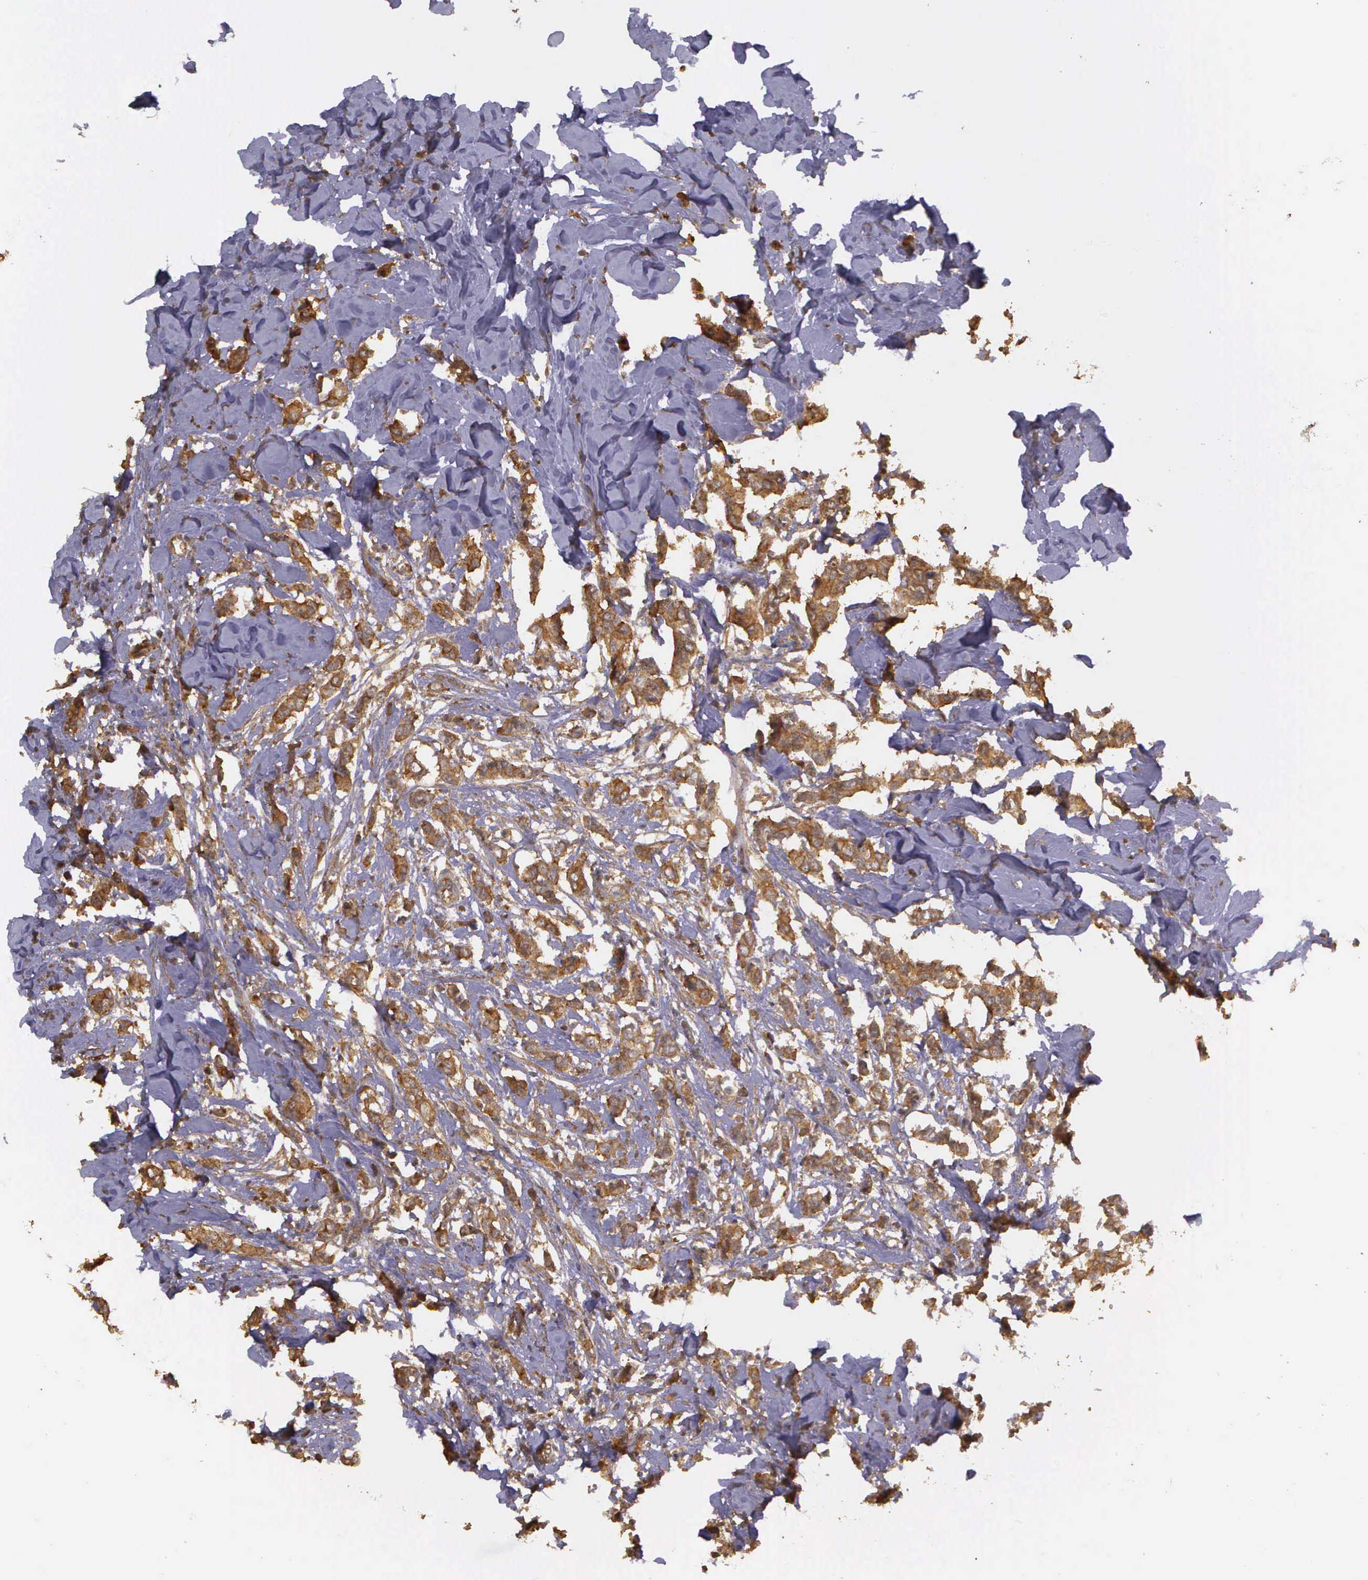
{"staining": {"intensity": "strong", "quantity": ">75%", "location": "cytoplasmic/membranous"}, "tissue": "breast cancer", "cell_type": "Tumor cells", "image_type": "cancer", "snomed": [{"axis": "morphology", "description": "Duct carcinoma"}, {"axis": "topography", "description": "Breast"}], "caption": "A brown stain labels strong cytoplasmic/membranous expression of a protein in intraductal carcinoma (breast) tumor cells. (DAB = brown stain, brightfield microscopy at high magnification).", "gene": "EIF5", "patient": {"sex": "female", "age": 84}}